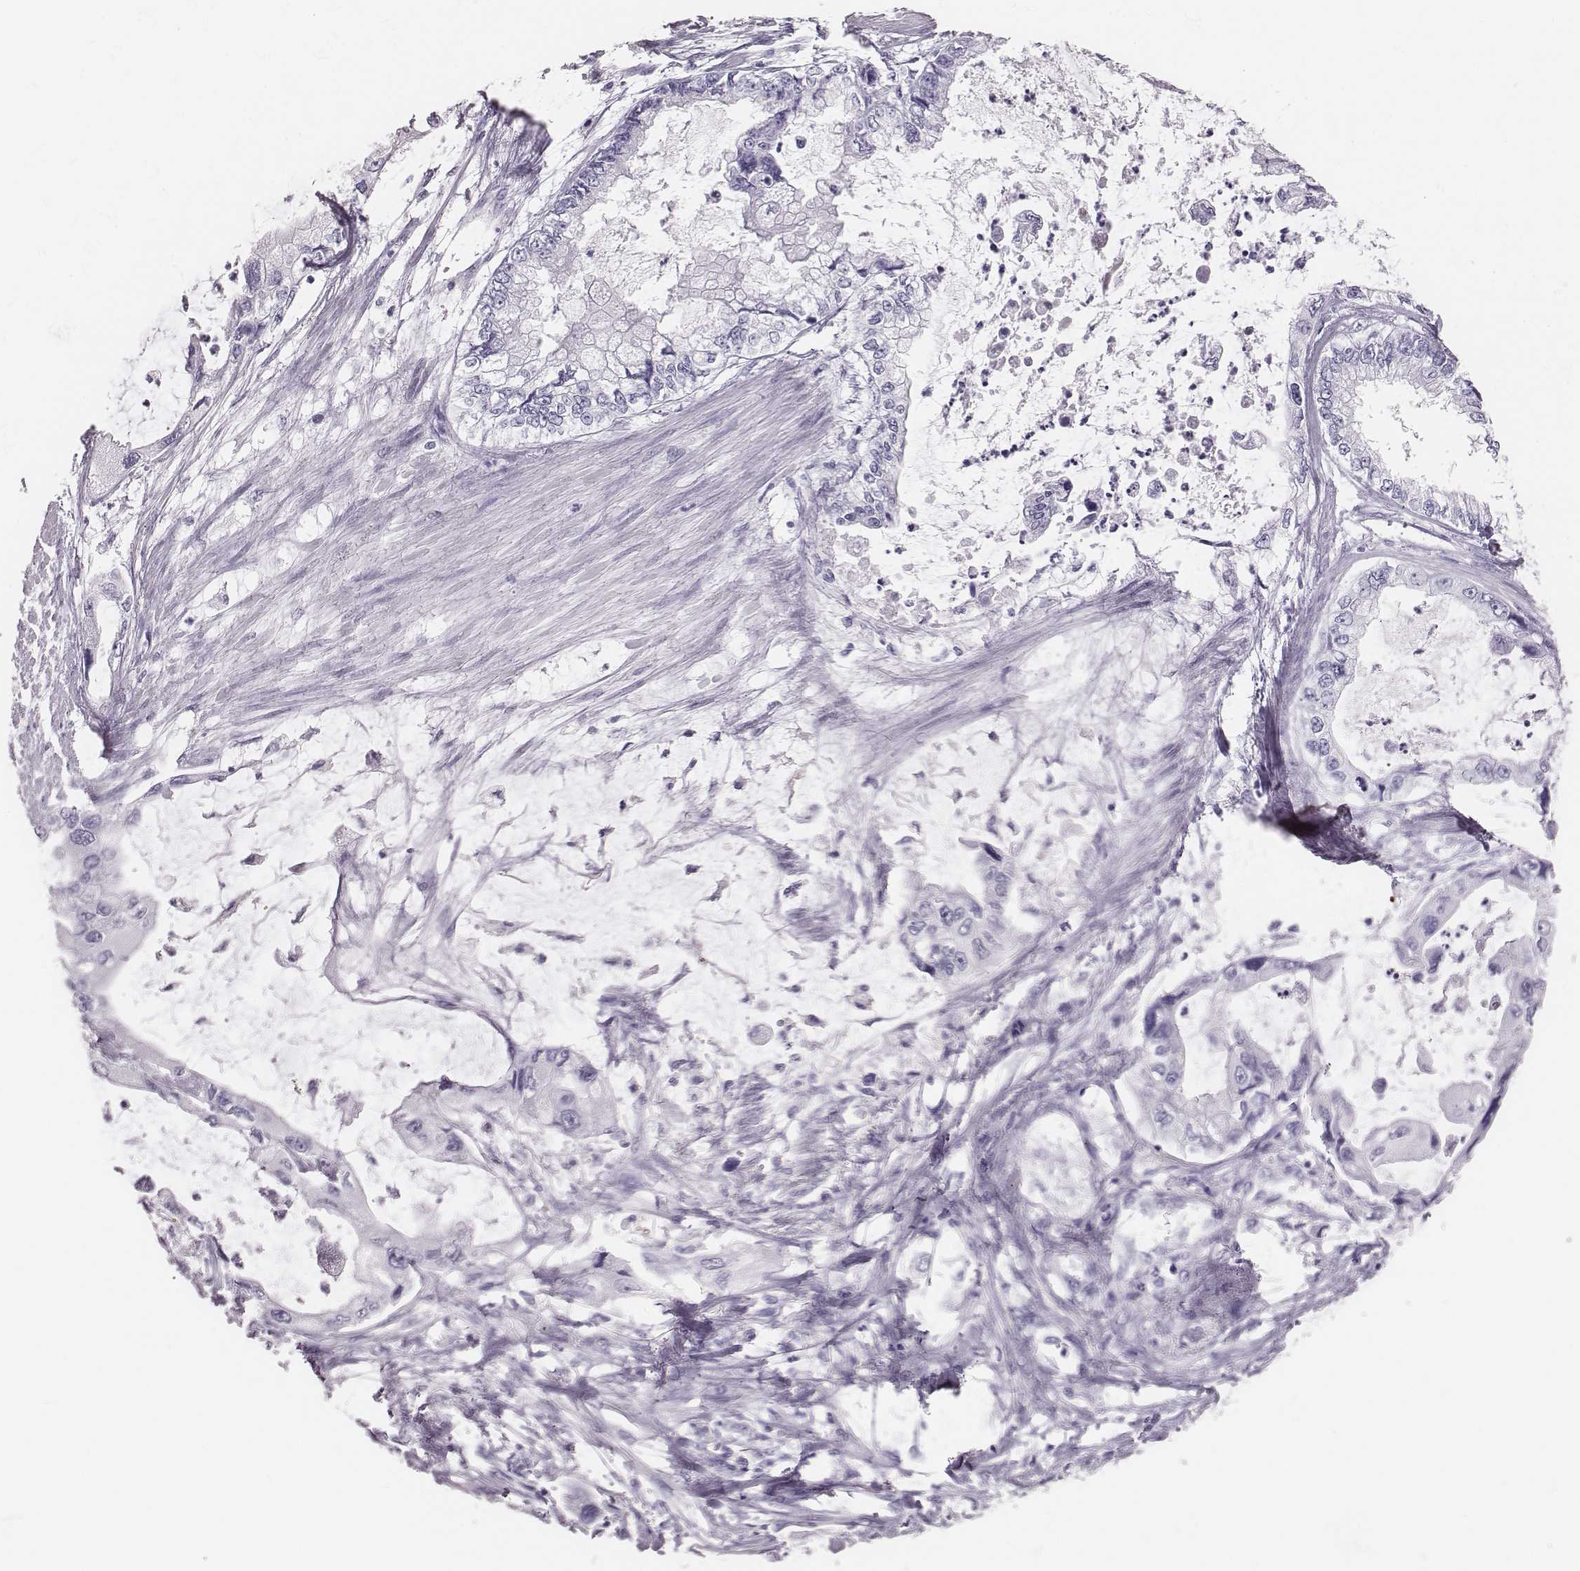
{"staining": {"intensity": "negative", "quantity": "none", "location": "none"}, "tissue": "stomach cancer", "cell_type": "Tumor cells", "image_type": "cancer", "snomed": [{"axis": "morphology", "description": "Adenocarcinoma, NOS"}, {"axis": "topography", "description": "Pancreas"}, {"axis": "topography", "description": "Stomach, upper"}, {"axis": "topography", "description": "Stomach"}], "caption": "Stomach cancer (adenocarcinoma) stained for a protein using immunohistochemistry demonstrates no expression tumor cells.", "gene": "H1-6", "patient": {"sex": "male", "age": 77}}